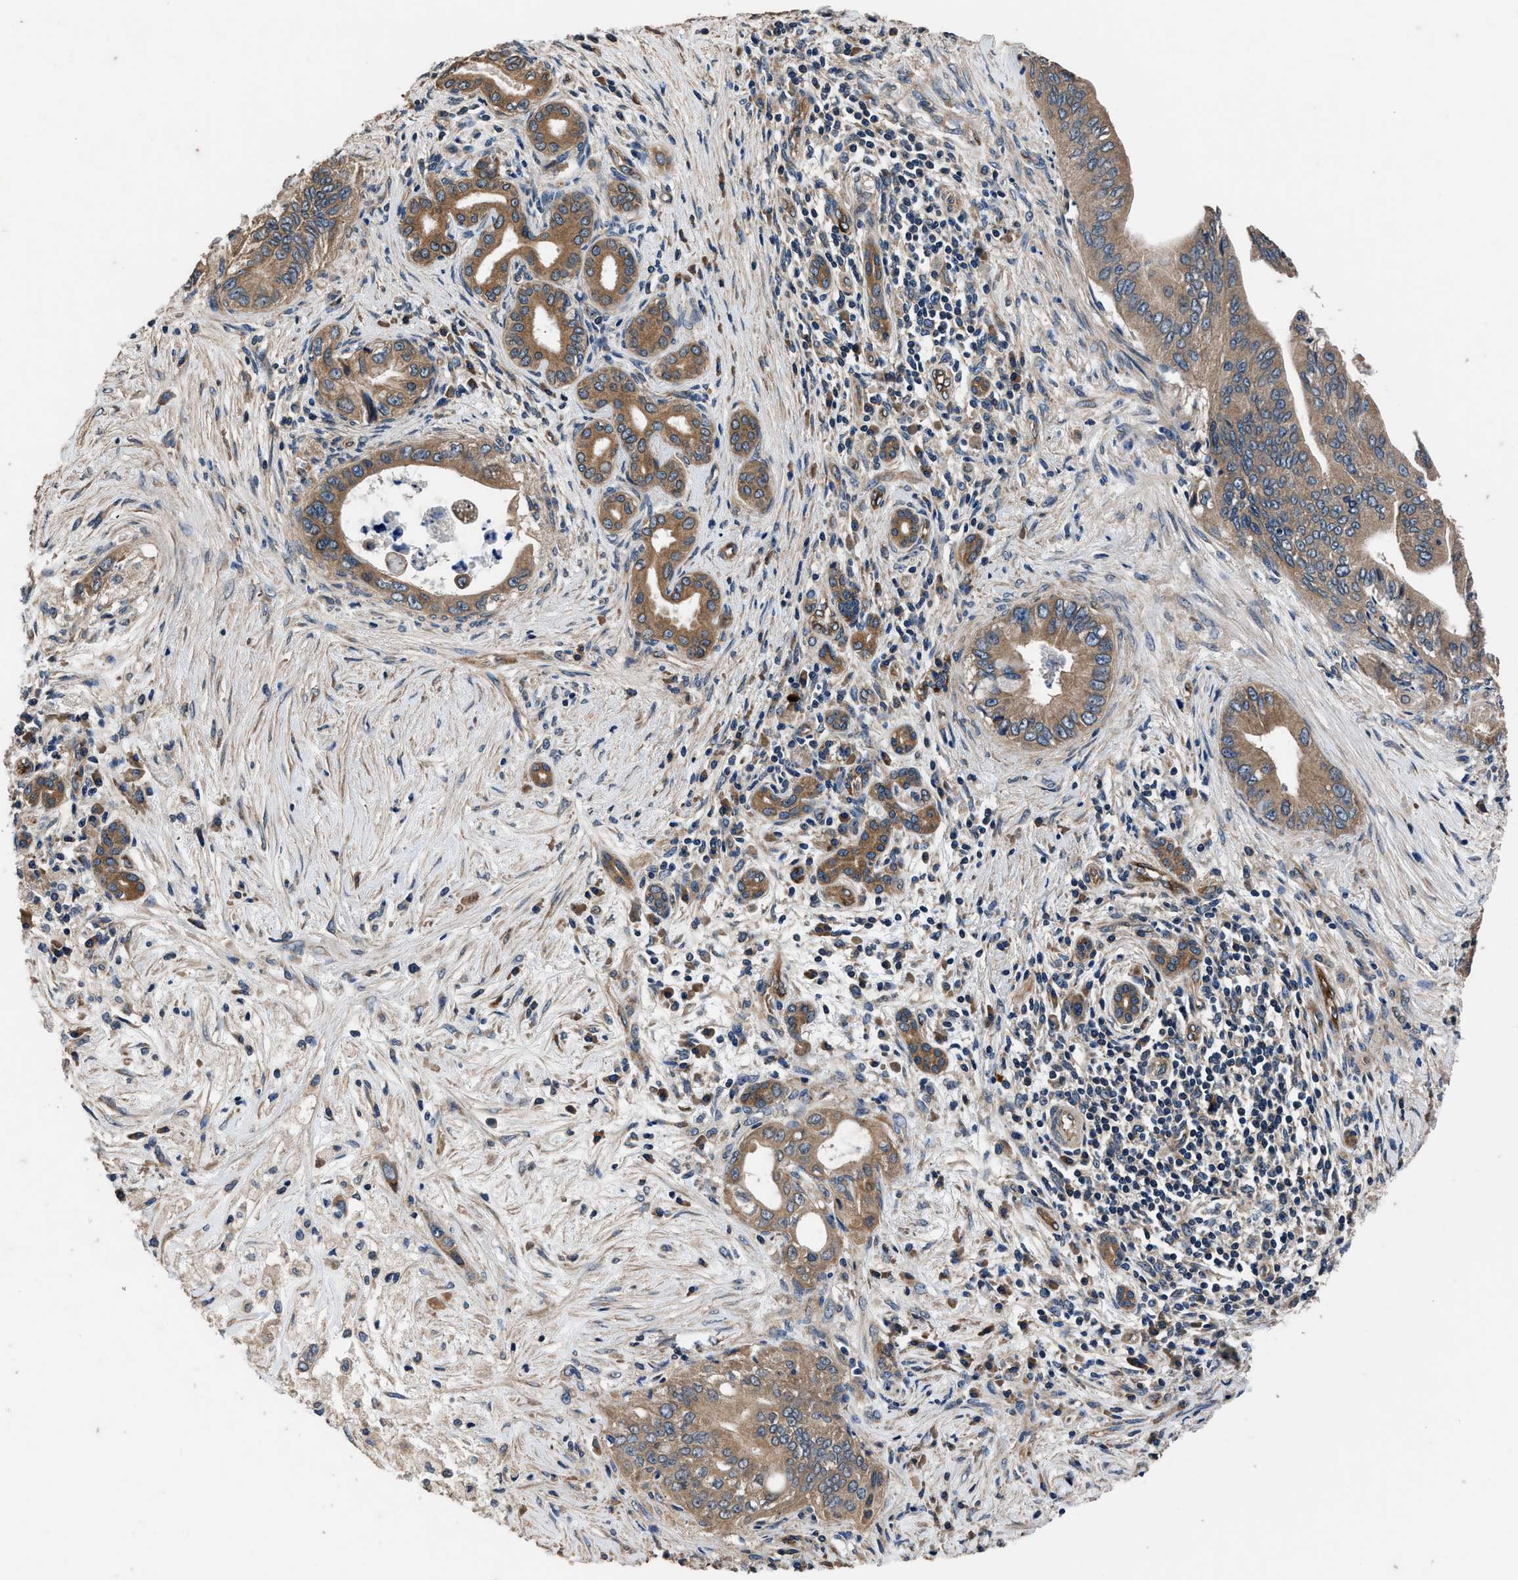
{"staining": {"intensity": "moderate", "quantity": ">75%", "location": "cytoplasmic/membranous"}, "tissue": "pancreatic cancer", "cell_type": "Tumor cells", "image_type": "cancer", "snomed": [{"axis": "morphology", "description": "Adenocarcinoma, NOS"}, {"axis": "topography", "description": "Pancreas"}], "caption": "About >75% of tumor cells in pancreatic cancer show moderate cytoplasmic/membranous protein staining as visualized by brown immunohistochemical staining.", "gene": "DHRS7B", "patient": {"sex": "female", "age": 73}}